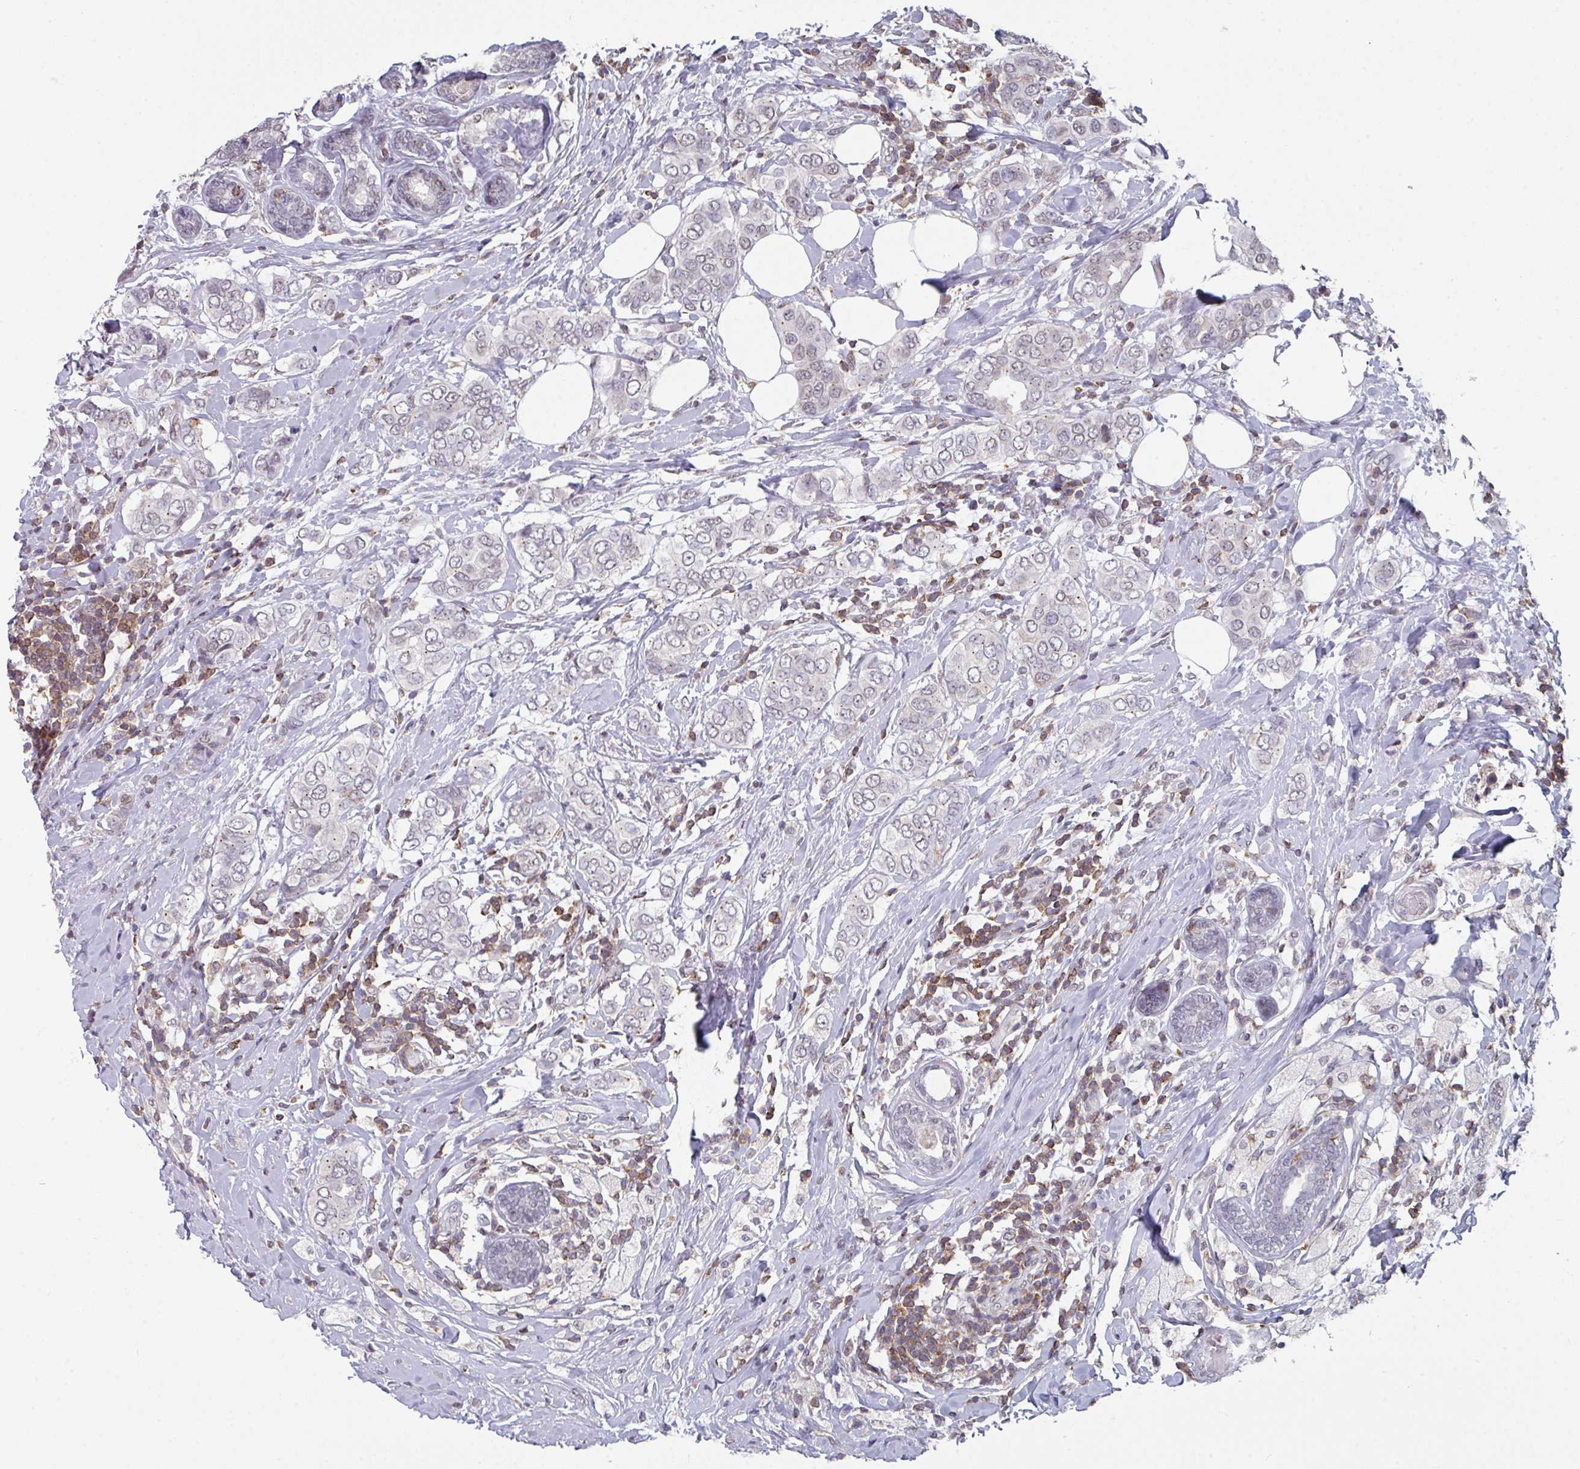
{"staining": {"intensity": "negative", "quantity": "none", "location": "none"}, "tissue": "breast cancer", "cell_type": "Tumor cells", "image_type": "cancer", "snomed": [{"axis": "morphology", "description": "Lobular carcinoma"}, {"axis": "topography", "description": "Breast"}], "caption": "This is an immunohistochemistry (IHC) micrograph of lobular carcinoma (breast). There is no expression in tumor cells.", "gene": "RASAL3", "patient": {"sex": "female", "age": 51}}